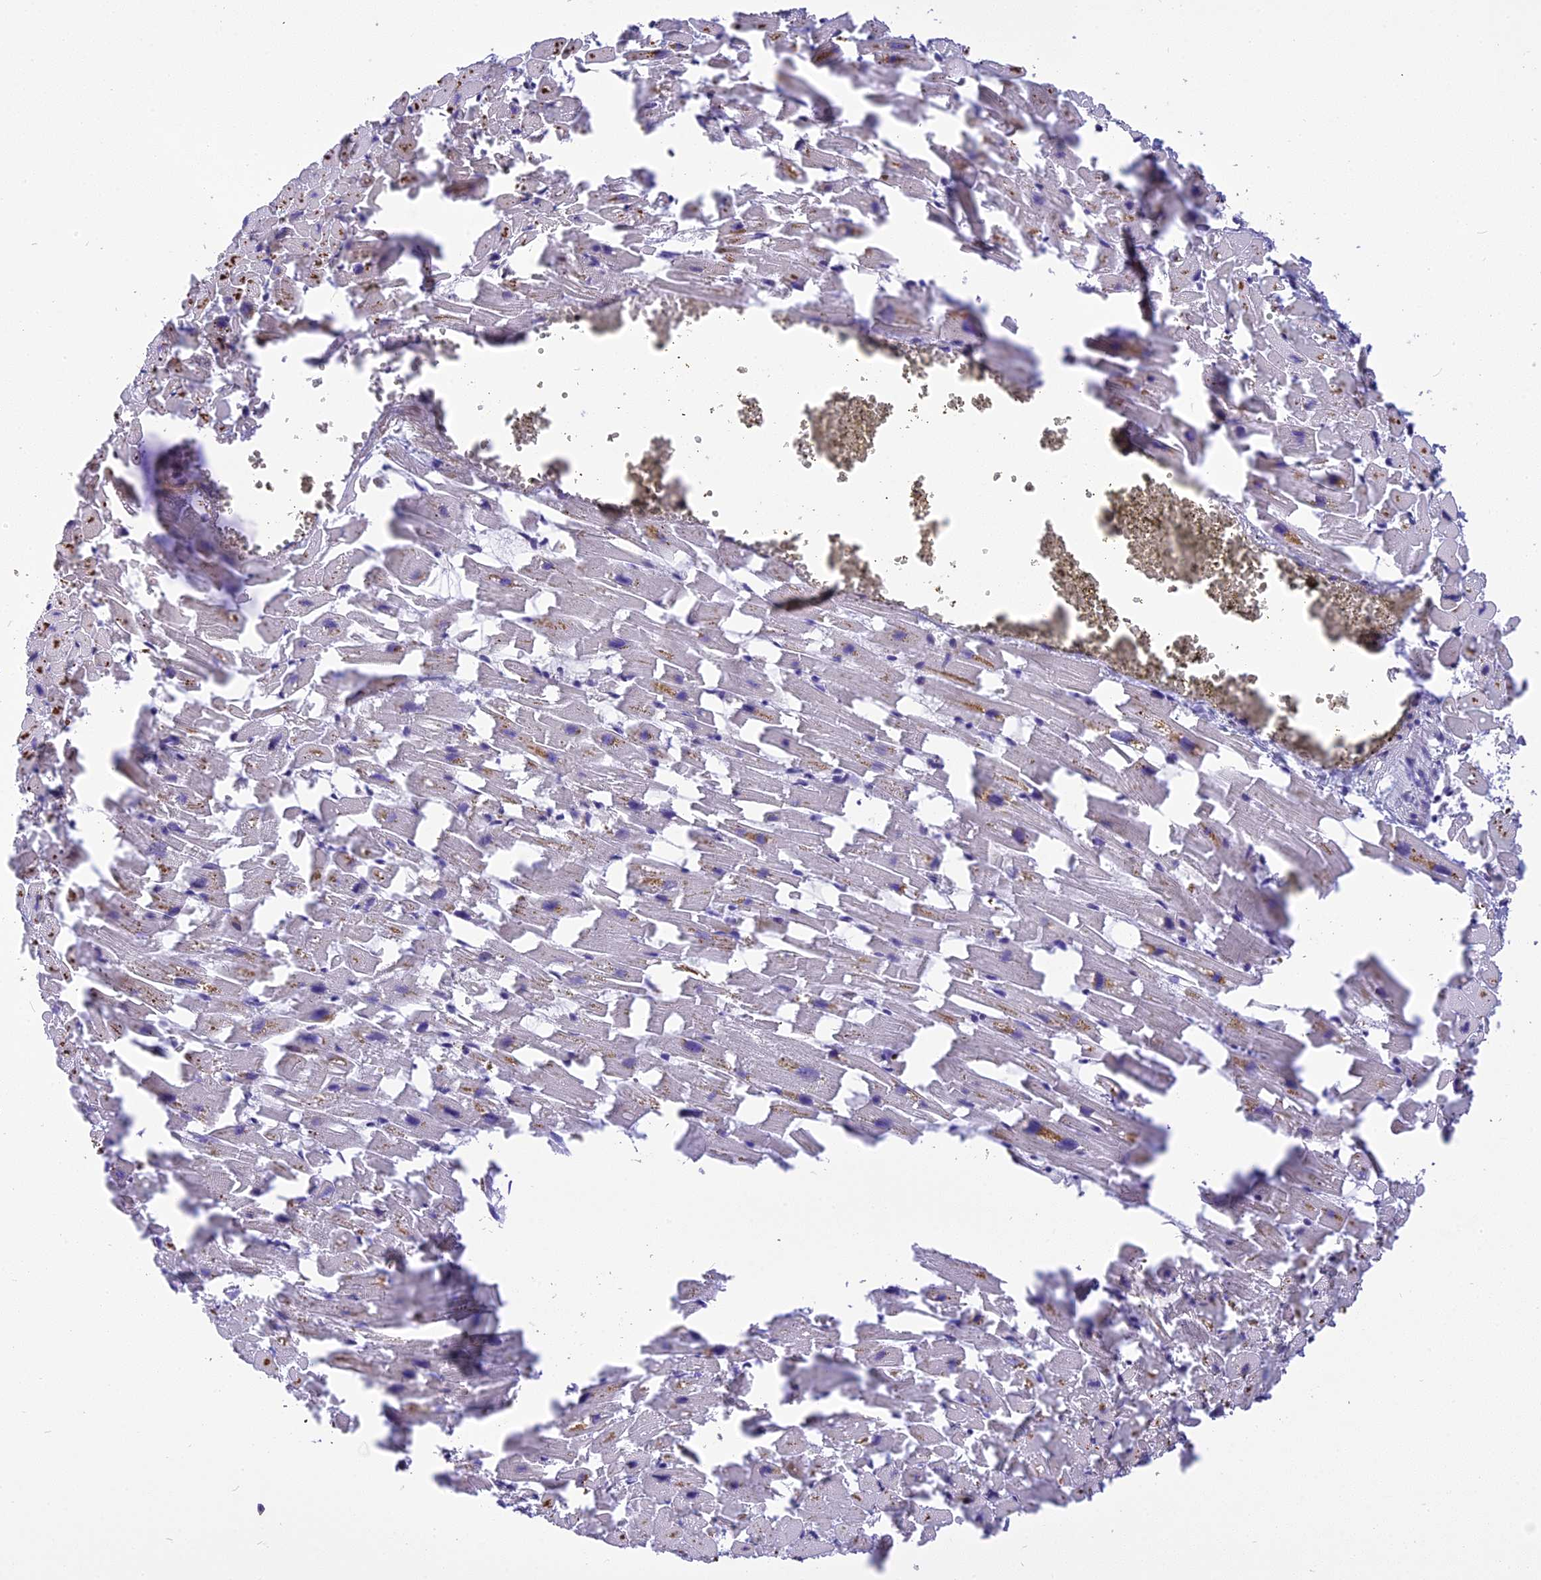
{"staining": {"intensity": "weak", "quantity": "<25%", "location": "cytoplasmic/membranous"}, "tissue": "heart muscle", "cell_type": "Cardiomyocytes", "image_type": "normal", "snomed": [{"axis": "morphology", "description": "Normal tissue, NOS"}, {"axis": "topography", "description": "Heart"}], "caption": "High power microscopy micrograph of an IHC micrograph of benign heart muscle, revealing no significant positivity in cardiomyocytes.", "gene": "FNIP2", "patient": {"sex": "female", "age": 64}}